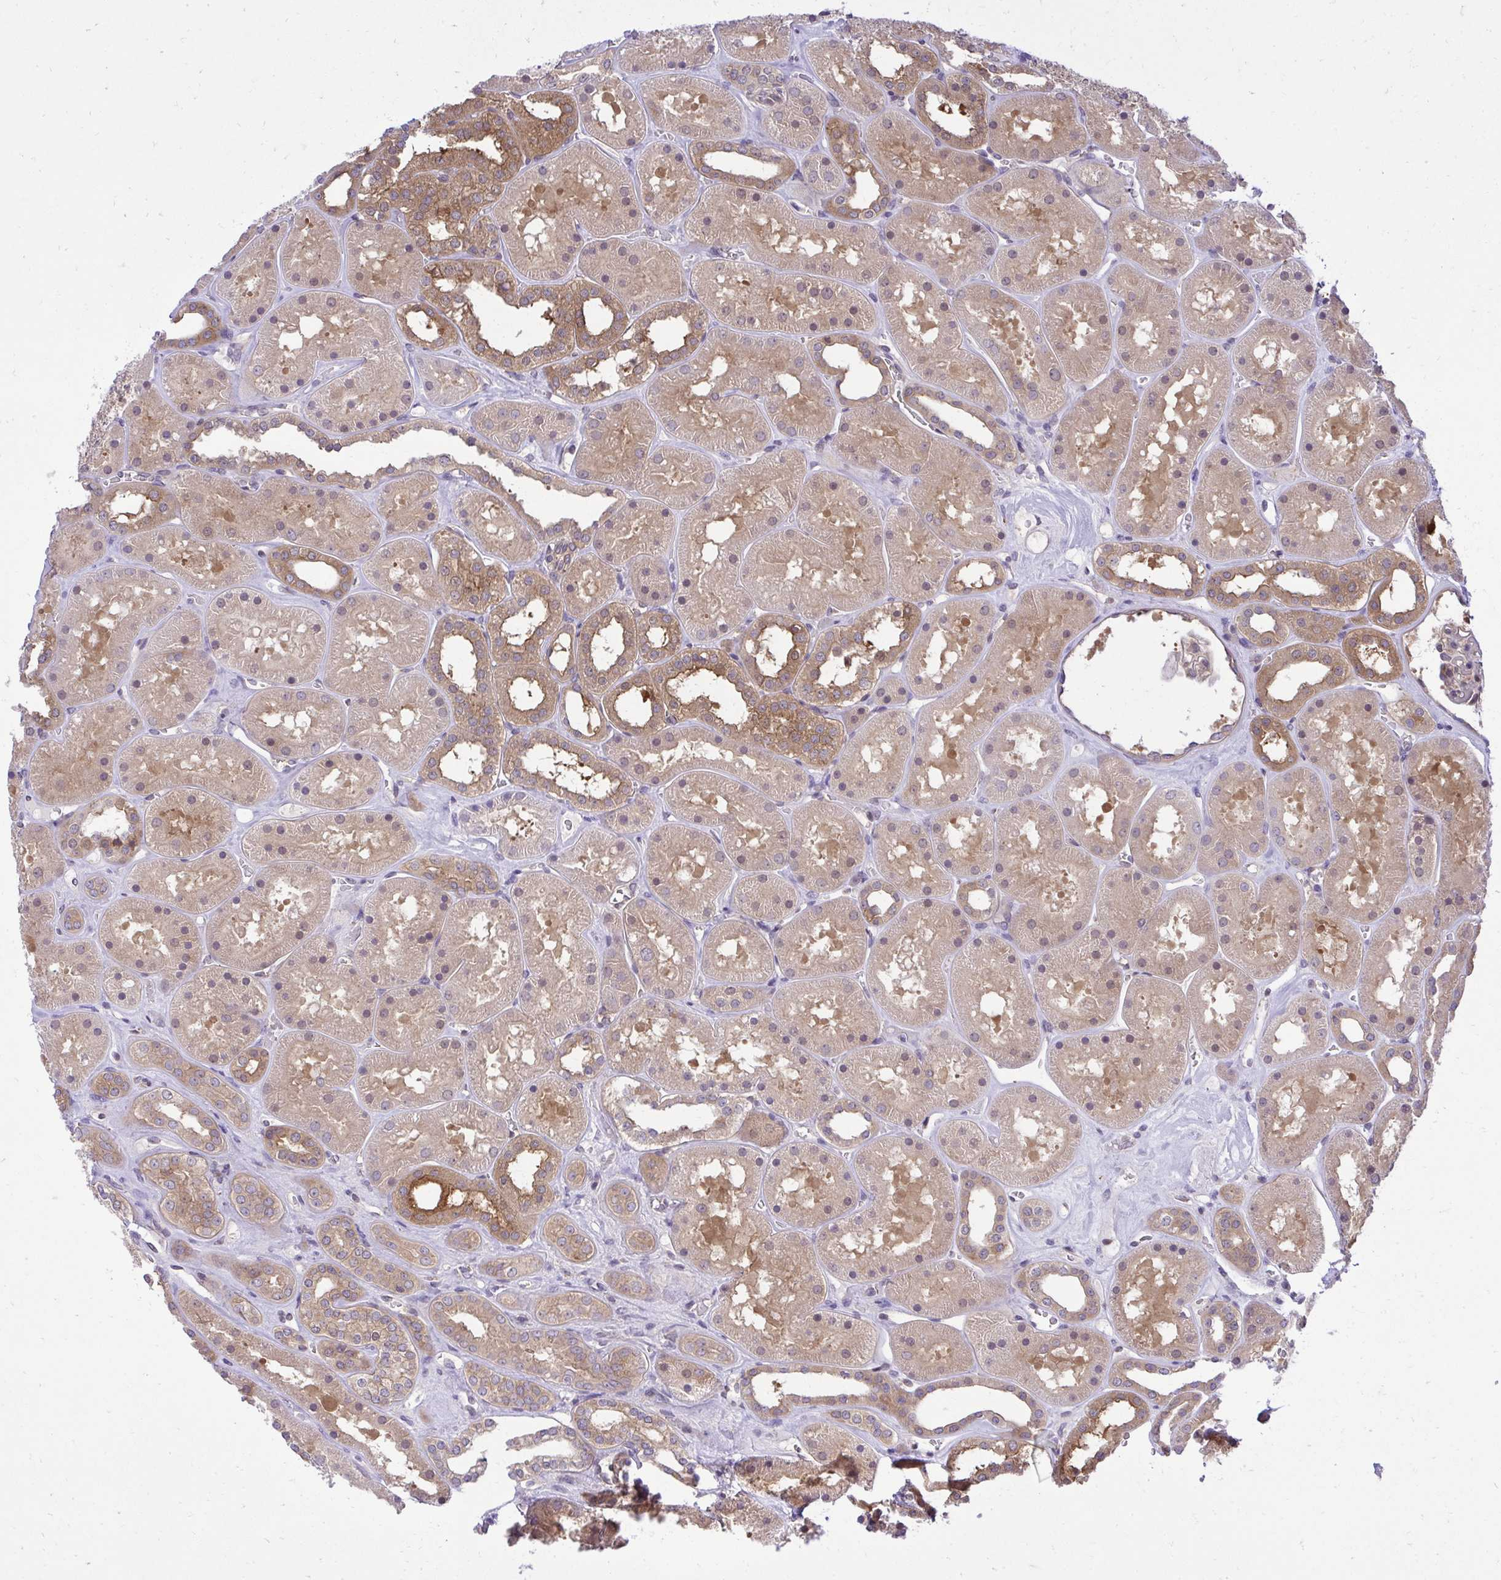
{"staining": {"intensity": "moderate", "quantity": "<25%", "location": "cytoplasmic/membranous"}, "tissue": "kidney", "cell_type": "Cells in glomeruli", "image_type": "normal", "snomed": [{"axis": "morphology", "description": "Normal tissue, NOS"}, {"axis": "topography", "description": "Kidney"}], "caption": "Brown immunohistochemical staining in benign human kidney shows moderate cytoplasmic/membranous positivity in about <25% of cells in glomeruli.", "gene": "PPP5C", "patient": {"sex": "female", "age": 41}}